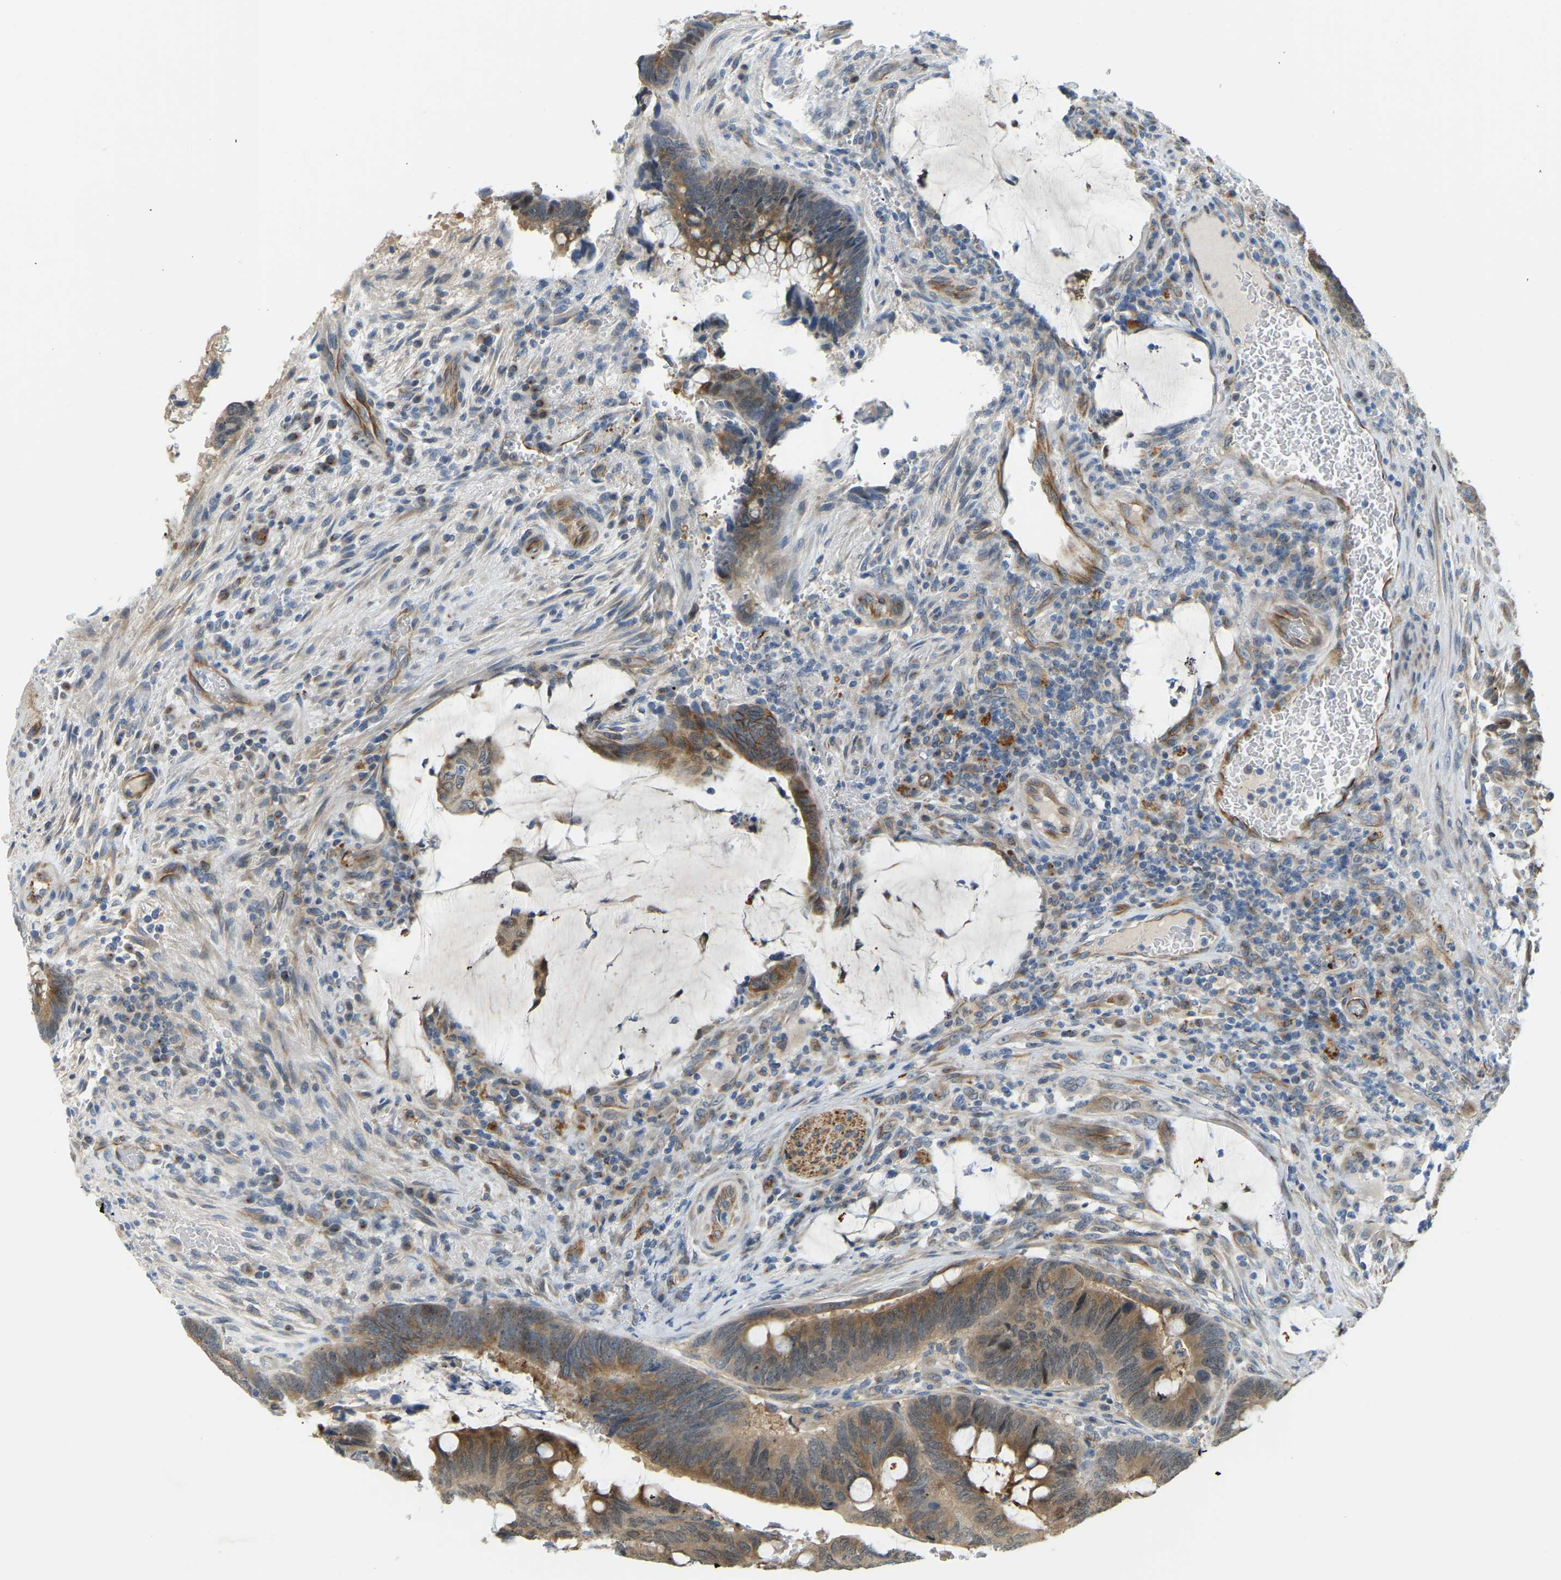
{"staining": {"intensity": "moderate", "quantity": ">75%", "location": "cytoplasmic/membranous"}, "tissue": "colorectal cancer", "cell_type": "Tumor cells", "image_type": "cancer", "snomed": [{"axis": "morphology", "description": "Normal tissue, NOS"}, {"axis": "morphology", "description": "Adenocarcinoma, NOS"}, {"axis": "topography", "description": "Rectum"}, {"axis": "topography", "description": "Peripheral nerve tissue"}], "caption": "Adenocarcinoma (colorectal) tissue demonstrates moderate cytoplasmic/membranous expression in approximately >75% of tumor cells, visualized by immunohistochemistry. The staining is performed using DAB brown chromogen to label protein expression. The nuclei are counter-stained blue using hematoxylin.", "gene": "NME8", "patient": {"sex": "male", "age": 92}}